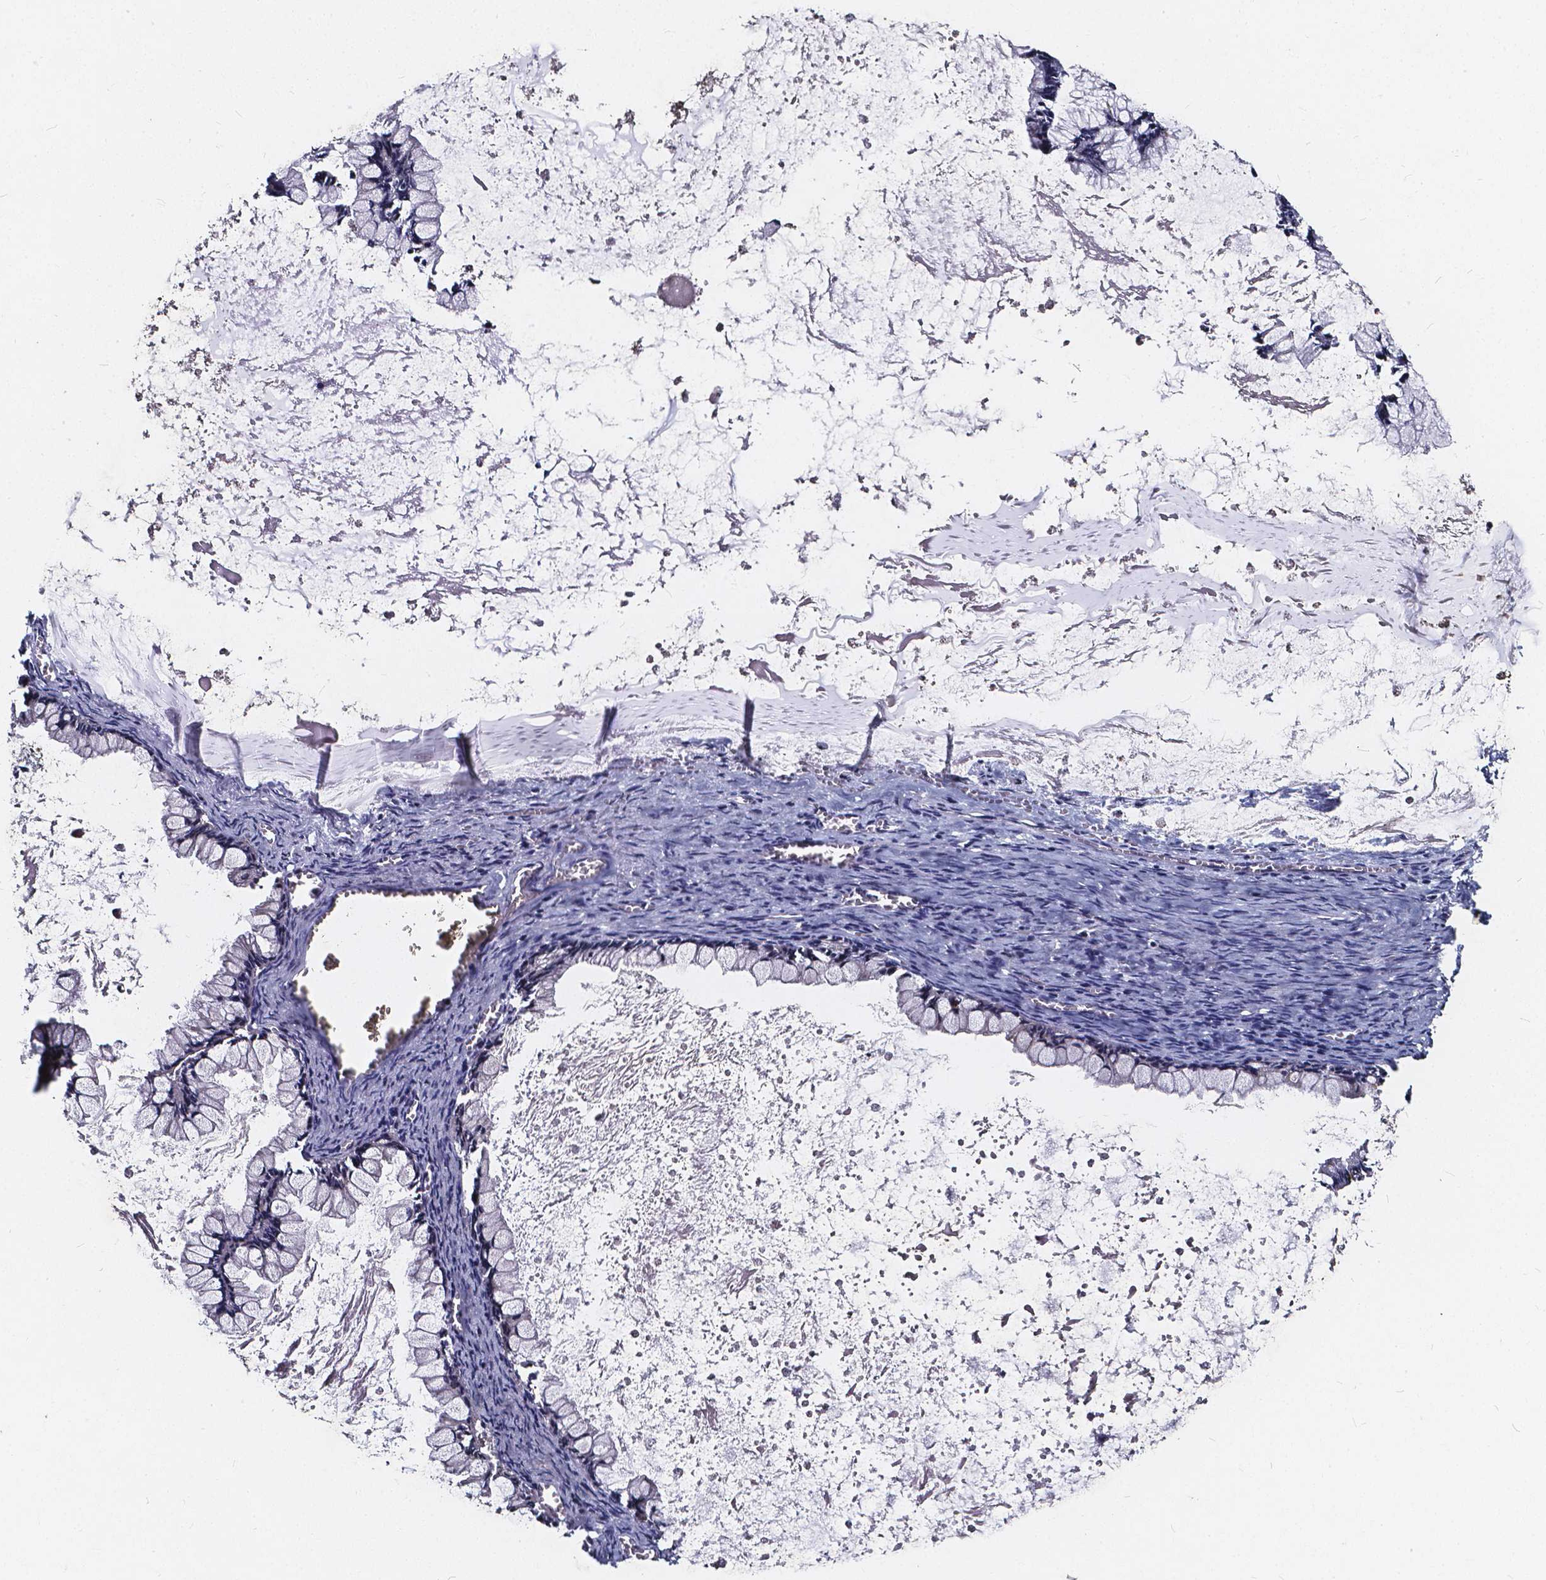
{"staining": {"intensity": "negative", "quantity": "none", "location": "none"}, "tissue": "ovarian cancer", "cell_type": "Tumor cells", "image_type": "cancer", "snomed": [{"axis": "morphology", "description": "Cystadenocarcinoma, mucinous, NOS"}, {"axis": "topography", "description": "Ovary"}], "caption": "Histopathology image shows no protein expression in tumor cells of ovarian mucinous cystadenocarcinoma tissue. (Immunohistochemistry, brightfield microscopy, high magnification).", "gene": "SOWAHA", "patient": {"sex": "female", "age": 67}}